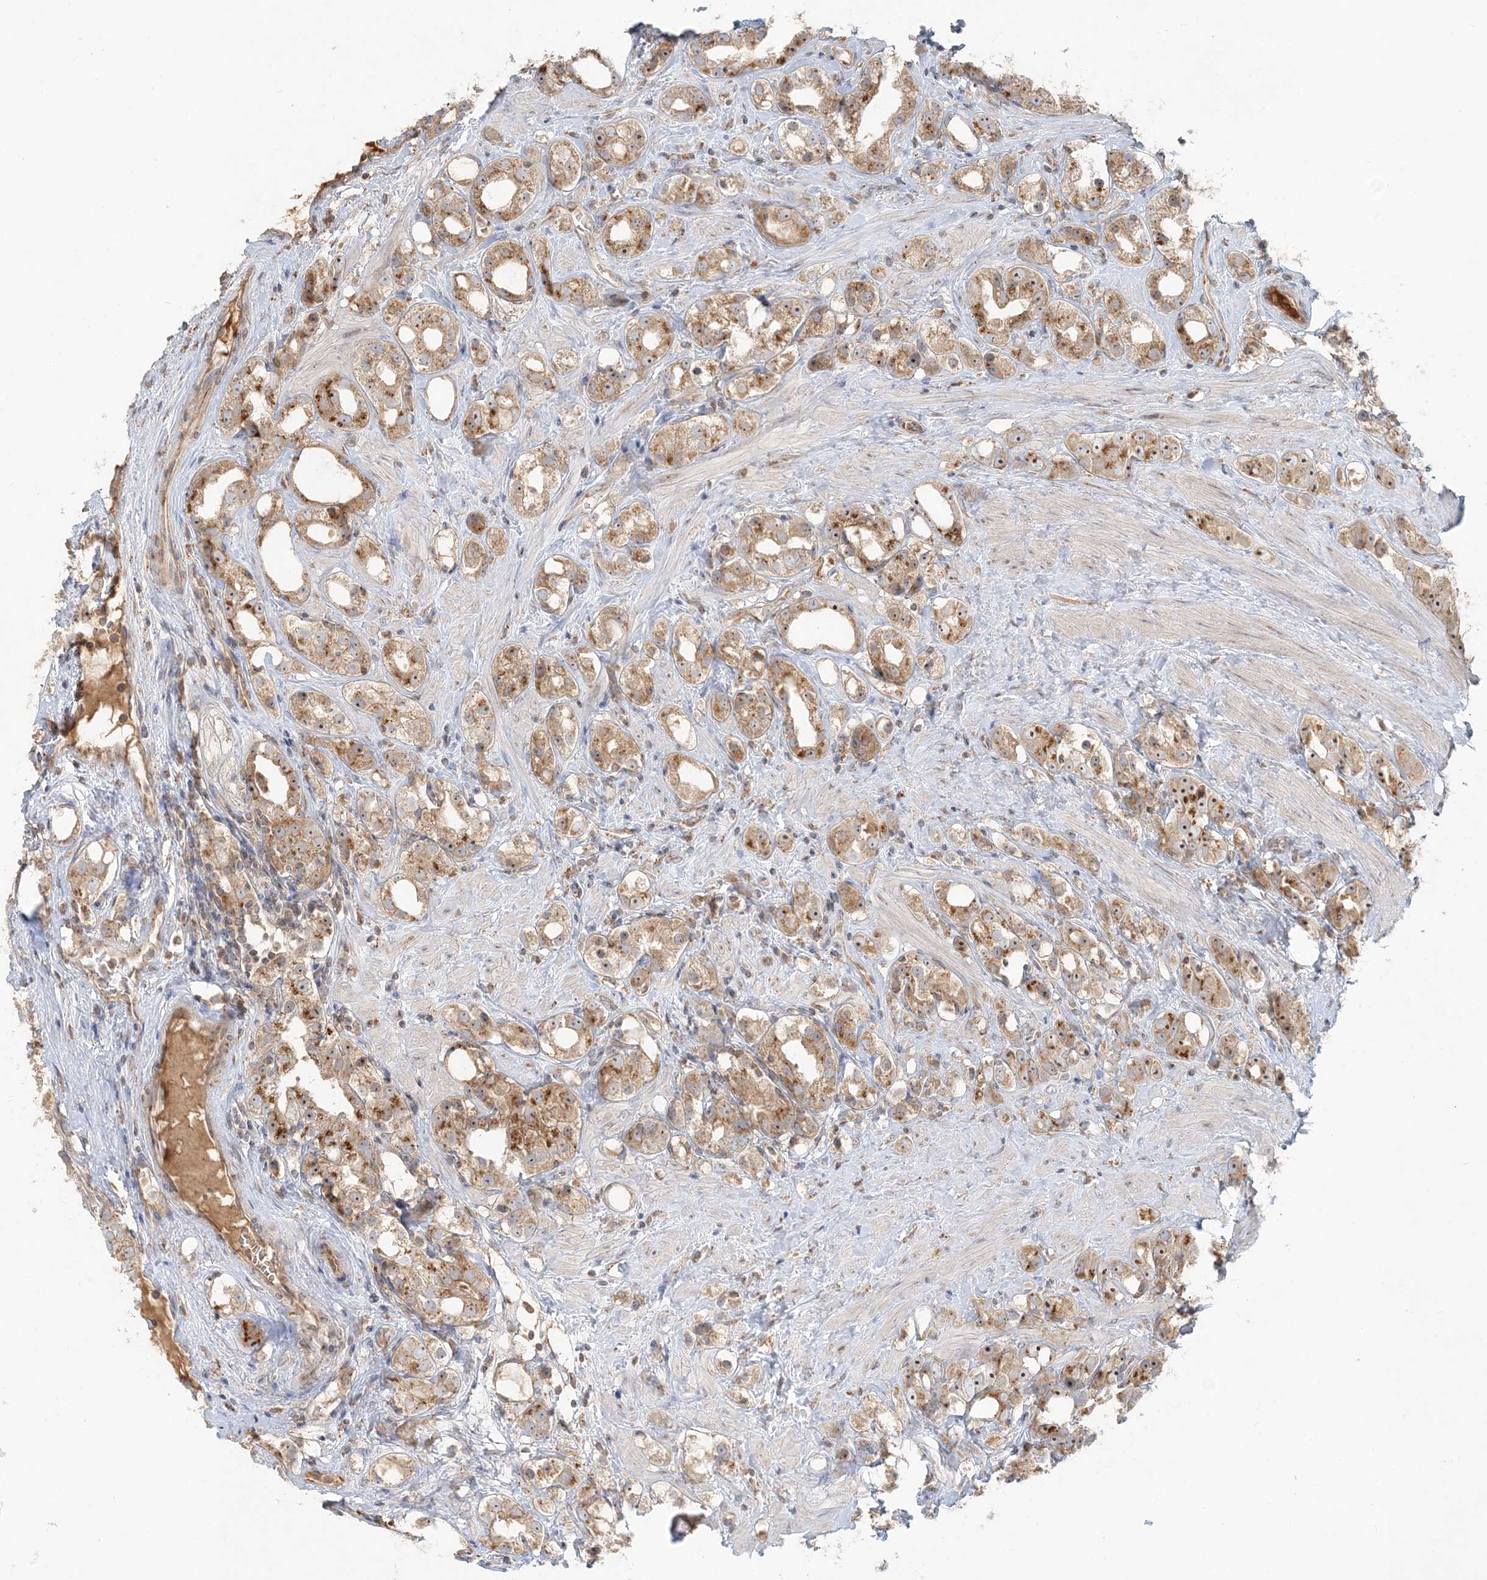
{"staining": {"intensity": "strong", "quantity": ">75%", "location": "cytoplasmic/membranous,nuclear"}, "tissue": "prostate cancer", "cell_type": "Tumor cells", "image_type": "cancer", "snomed": [{"axis": "morphology", "description": "Adenocarcinoma, NOS"}, {"axis": "topography", "description": "Prostate"}], "caption": "DAB (3,3'-diaminobenzidine) immunohistochemical staining of human prostate cancer (adenocarcinoma) demonstrates strong cytoplasmic/membranous and nuclear protein staining in approximately >75% of tumor cells.", "gene": "AP1AR", "patient": {"sex": "male", "age": 79}}